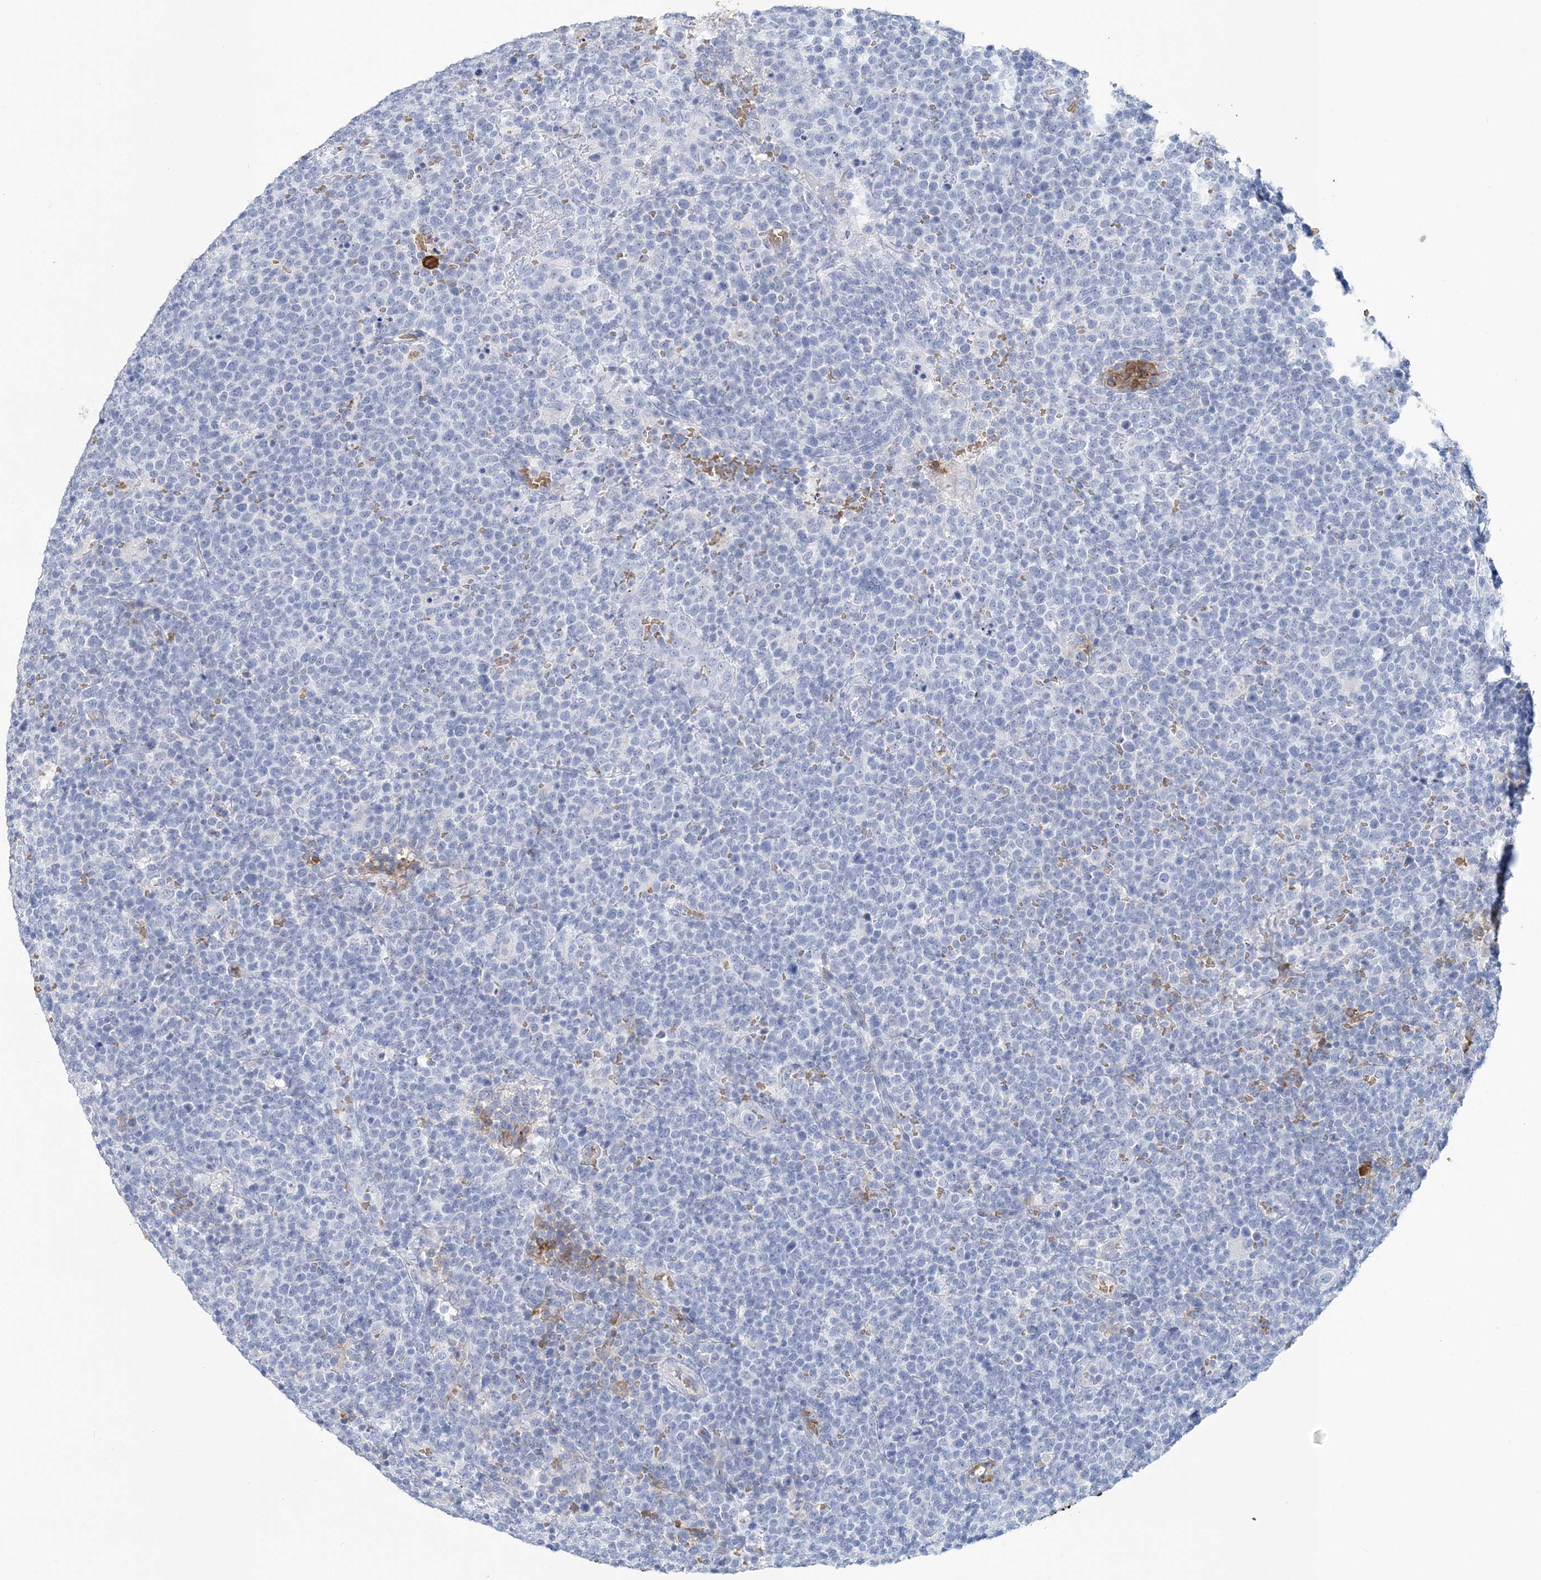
{"staining": {"intensity": "negative", "quantity": "none", "location": "none"}, "tissue": "lymphoma", "cell_type": "Tumor cells", "image_type": "cancer", "snomed": [{"axis": "morphology", "description": "Malignant lymphoma, non-Hodgkin's type, High grade"}, {"axis": "topography", "description": "Lymph node"}], "caption": "Immunohistochemistry (IHC) of lymphoma displays no expression in tumor cells.", "gene": "HBD", "patient": {"sex": "male", "age": 61}}